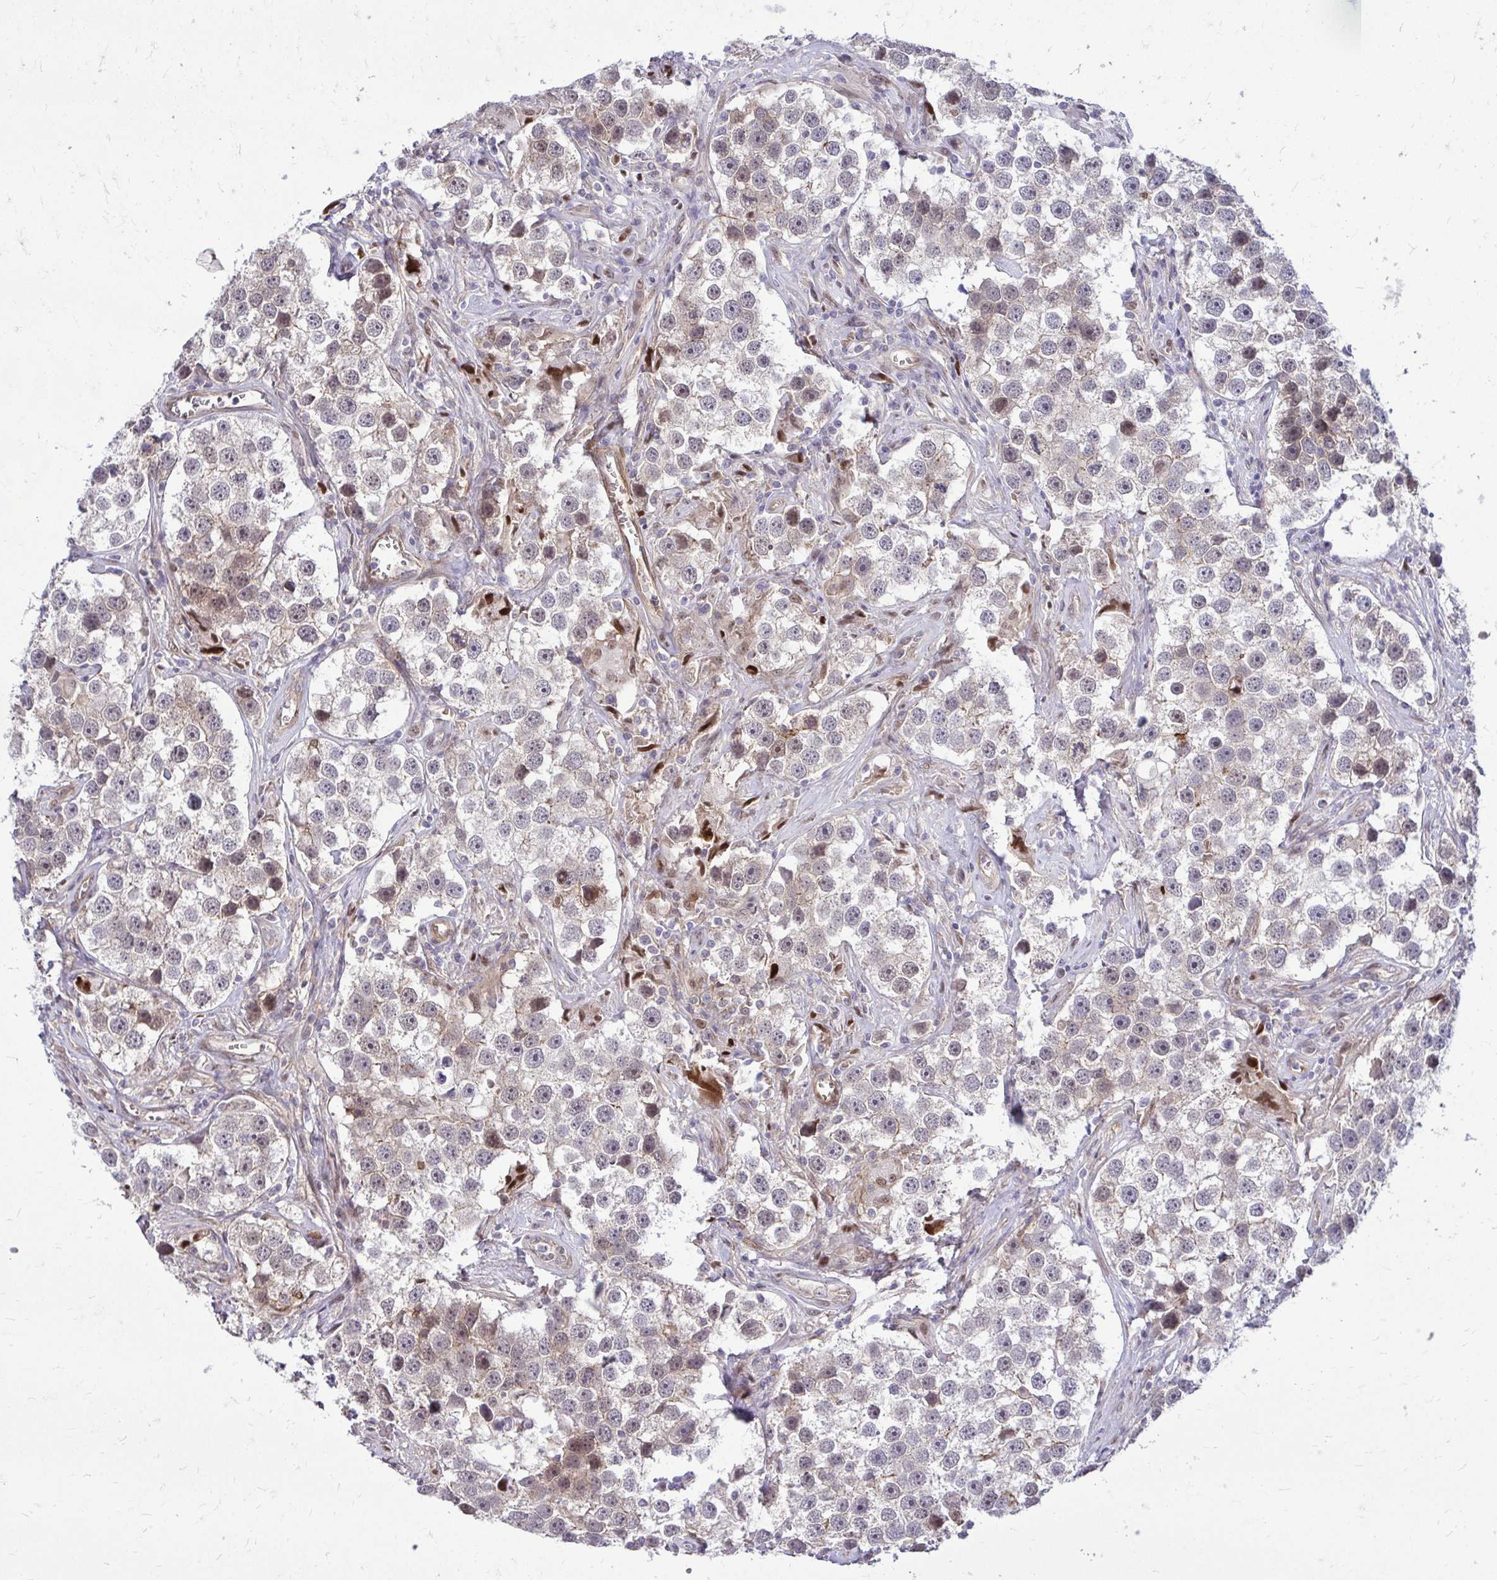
{"staining": {"intensity": "weak", "quantity": "25%-75%", "location": "cytoplasmic/membranous"}, "tissue": "testis cancer", "cell_type": "Tumor cells", "image_type": "cancer", "snomed": [{"axis": "morphology", "description": "Seminoma, NOS"}, {"axis": "topography", "description": "Testis"}], "caption": "Testis cancer stained with a brown dye exhibits weak cytoplasmic/membranous positive expression in approximately 25%-75% of tumor cells.", "gene": "TRIP6", "patient": {"sex": "male", "age": 49}}